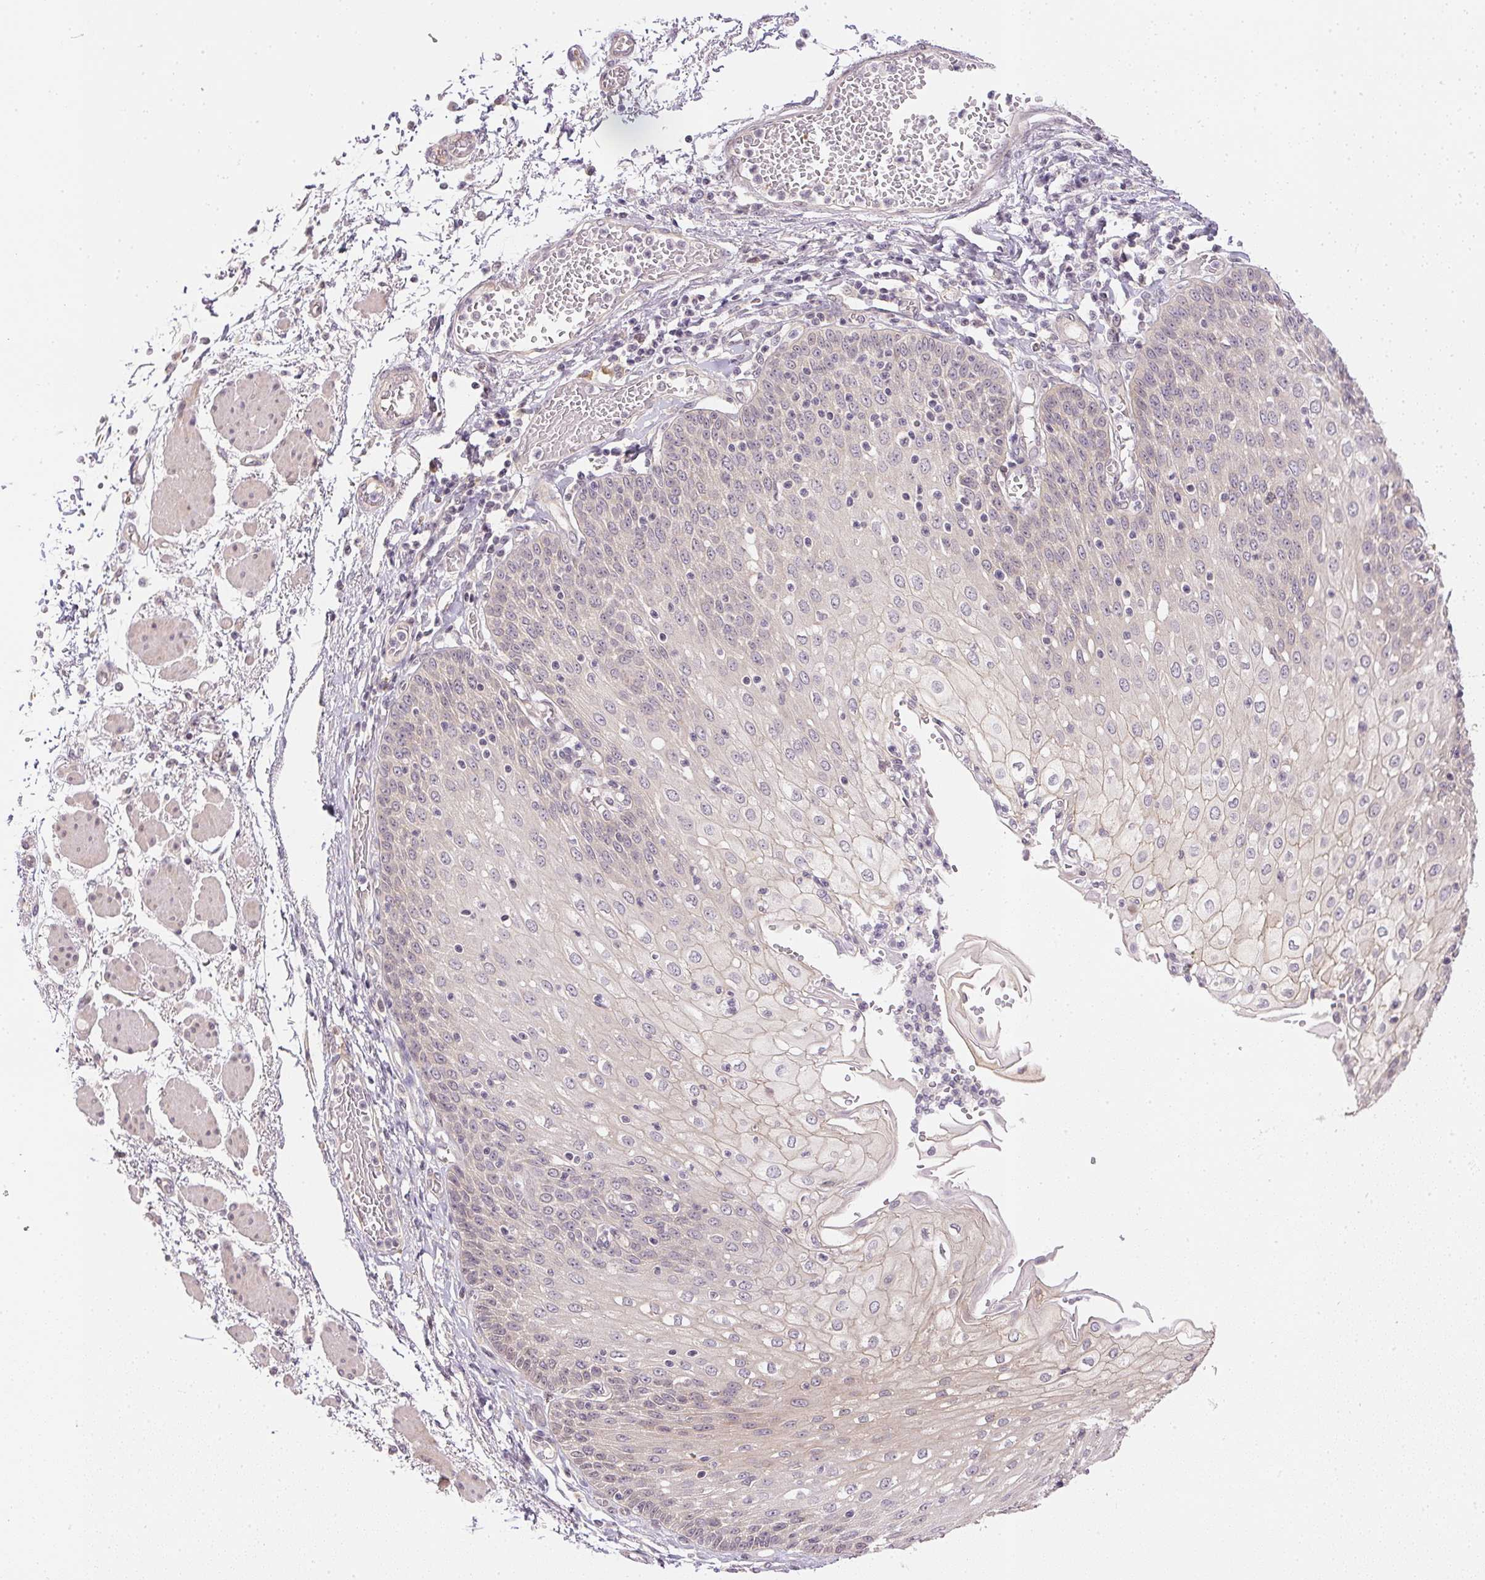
{"staining": {"intensity": "negative", "quantity": "none", "location": "none"}, "tissue": "esophagus", "cell_type": "Squamous epithelial cells", "image_type": "normal", "snomed": [{"axis": "morphology", "description": "Normal tissue, NOS"}, {"axis": "morphology", "description": "Adenocarcinoma, NOS"}, {"axis": "topography", "description": "Esophagus"}], "caption": "The photomicrograph displays no significant positivity in squamous epithelial cells of esophagus. (DAB (3,3'-diaminobenzidine) immunohistochemistry, high magnification).", "gene": "TTC23L", "patient": {"sex": "male", "age": 81}}